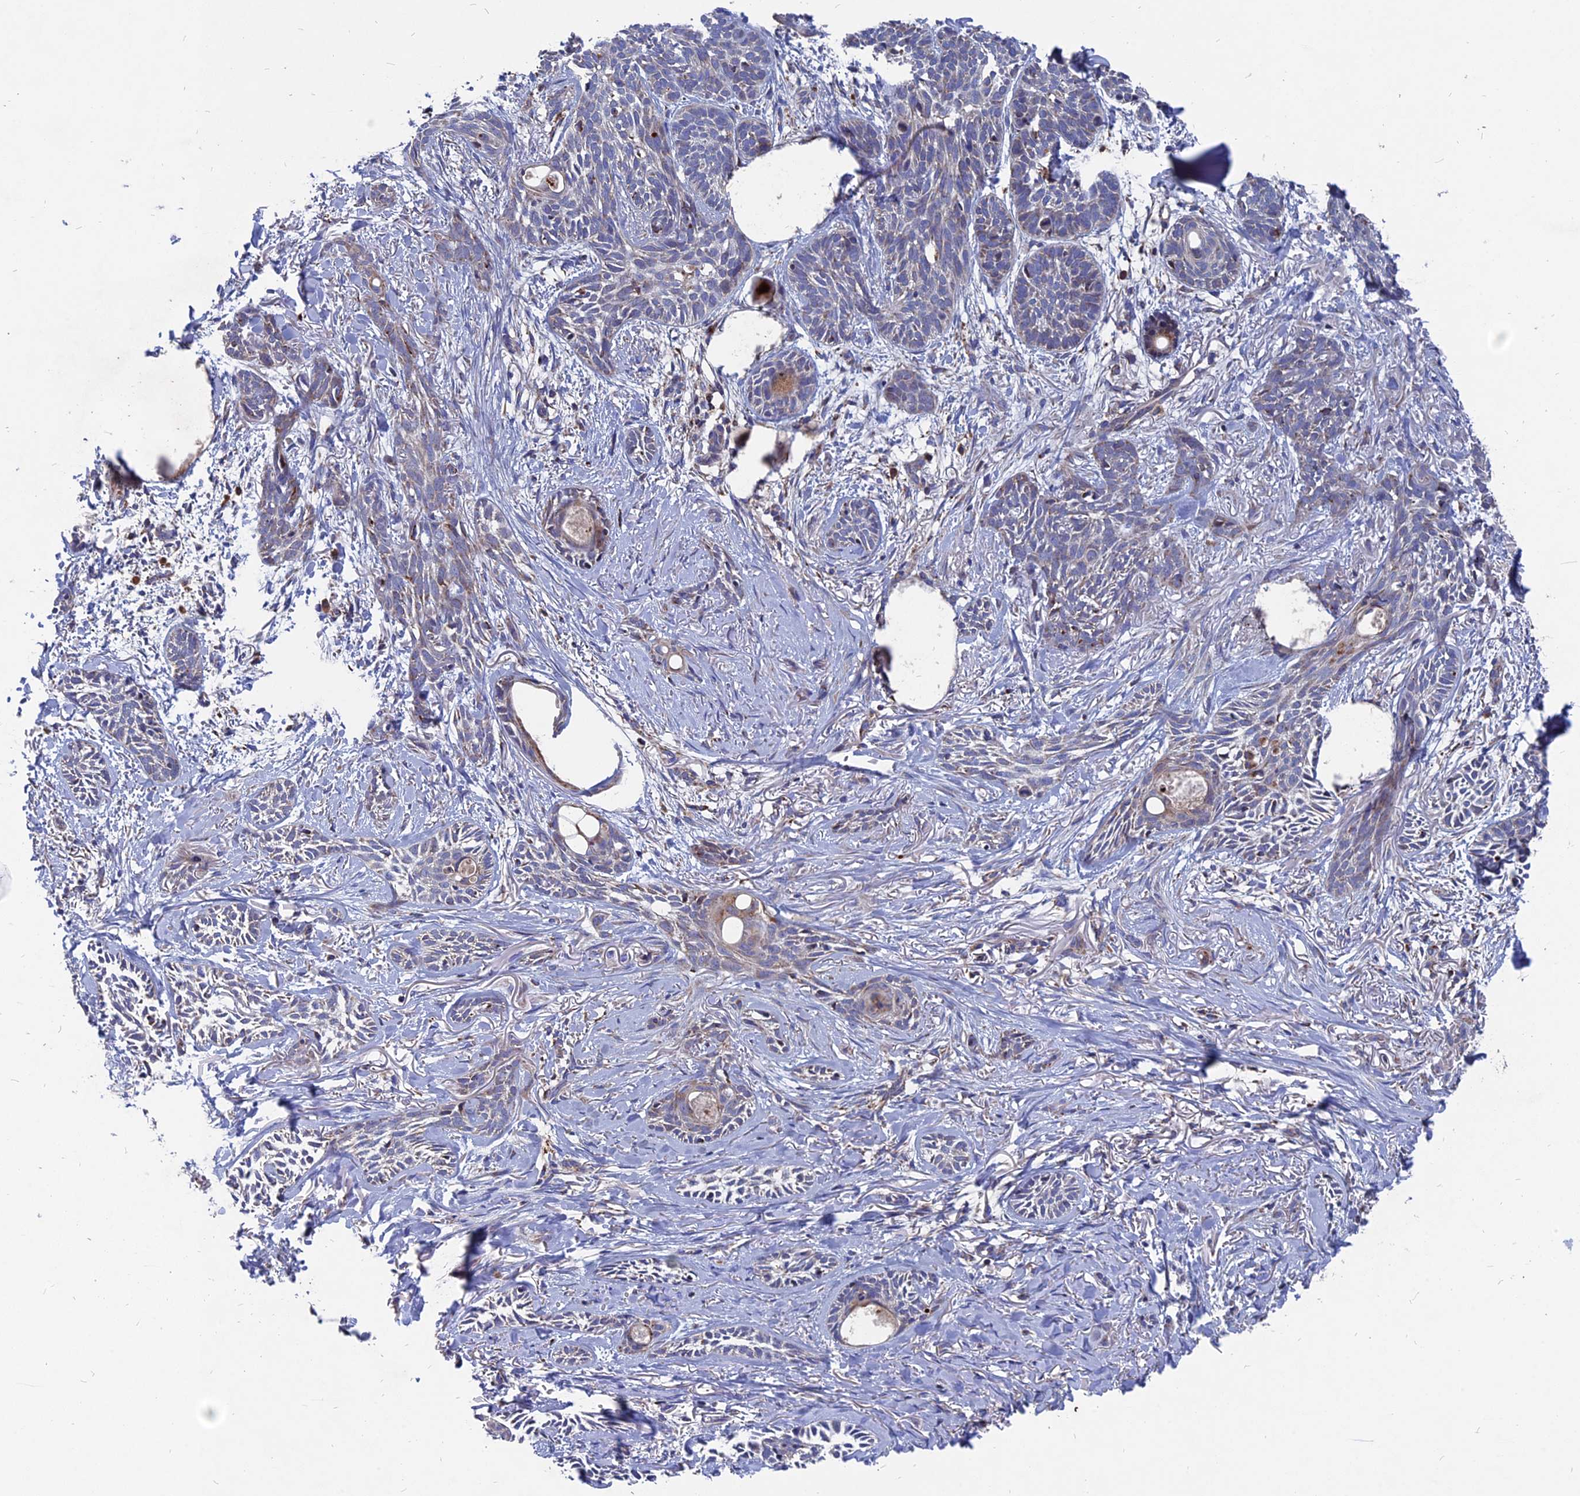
{"staining": {"intensity": "weak", "quantity": "<25%", "location": "cytoplasmic/membranous"}, "tissue": "skin cancer", "cell_type": "Tumor cells", "image_type": "cancer", "snomed": [{"axis": "morphology", "description": "Basal cell carcinoma"}, {"axis": "topography", "description": "Skin"}], "caption": "A histopathology image of skin basal cell carcinoma stained for a protein demonstrates no brown staining in tumor cells.", "gene": "TGFA", "patient": {"sex": "female", "age": 59}}